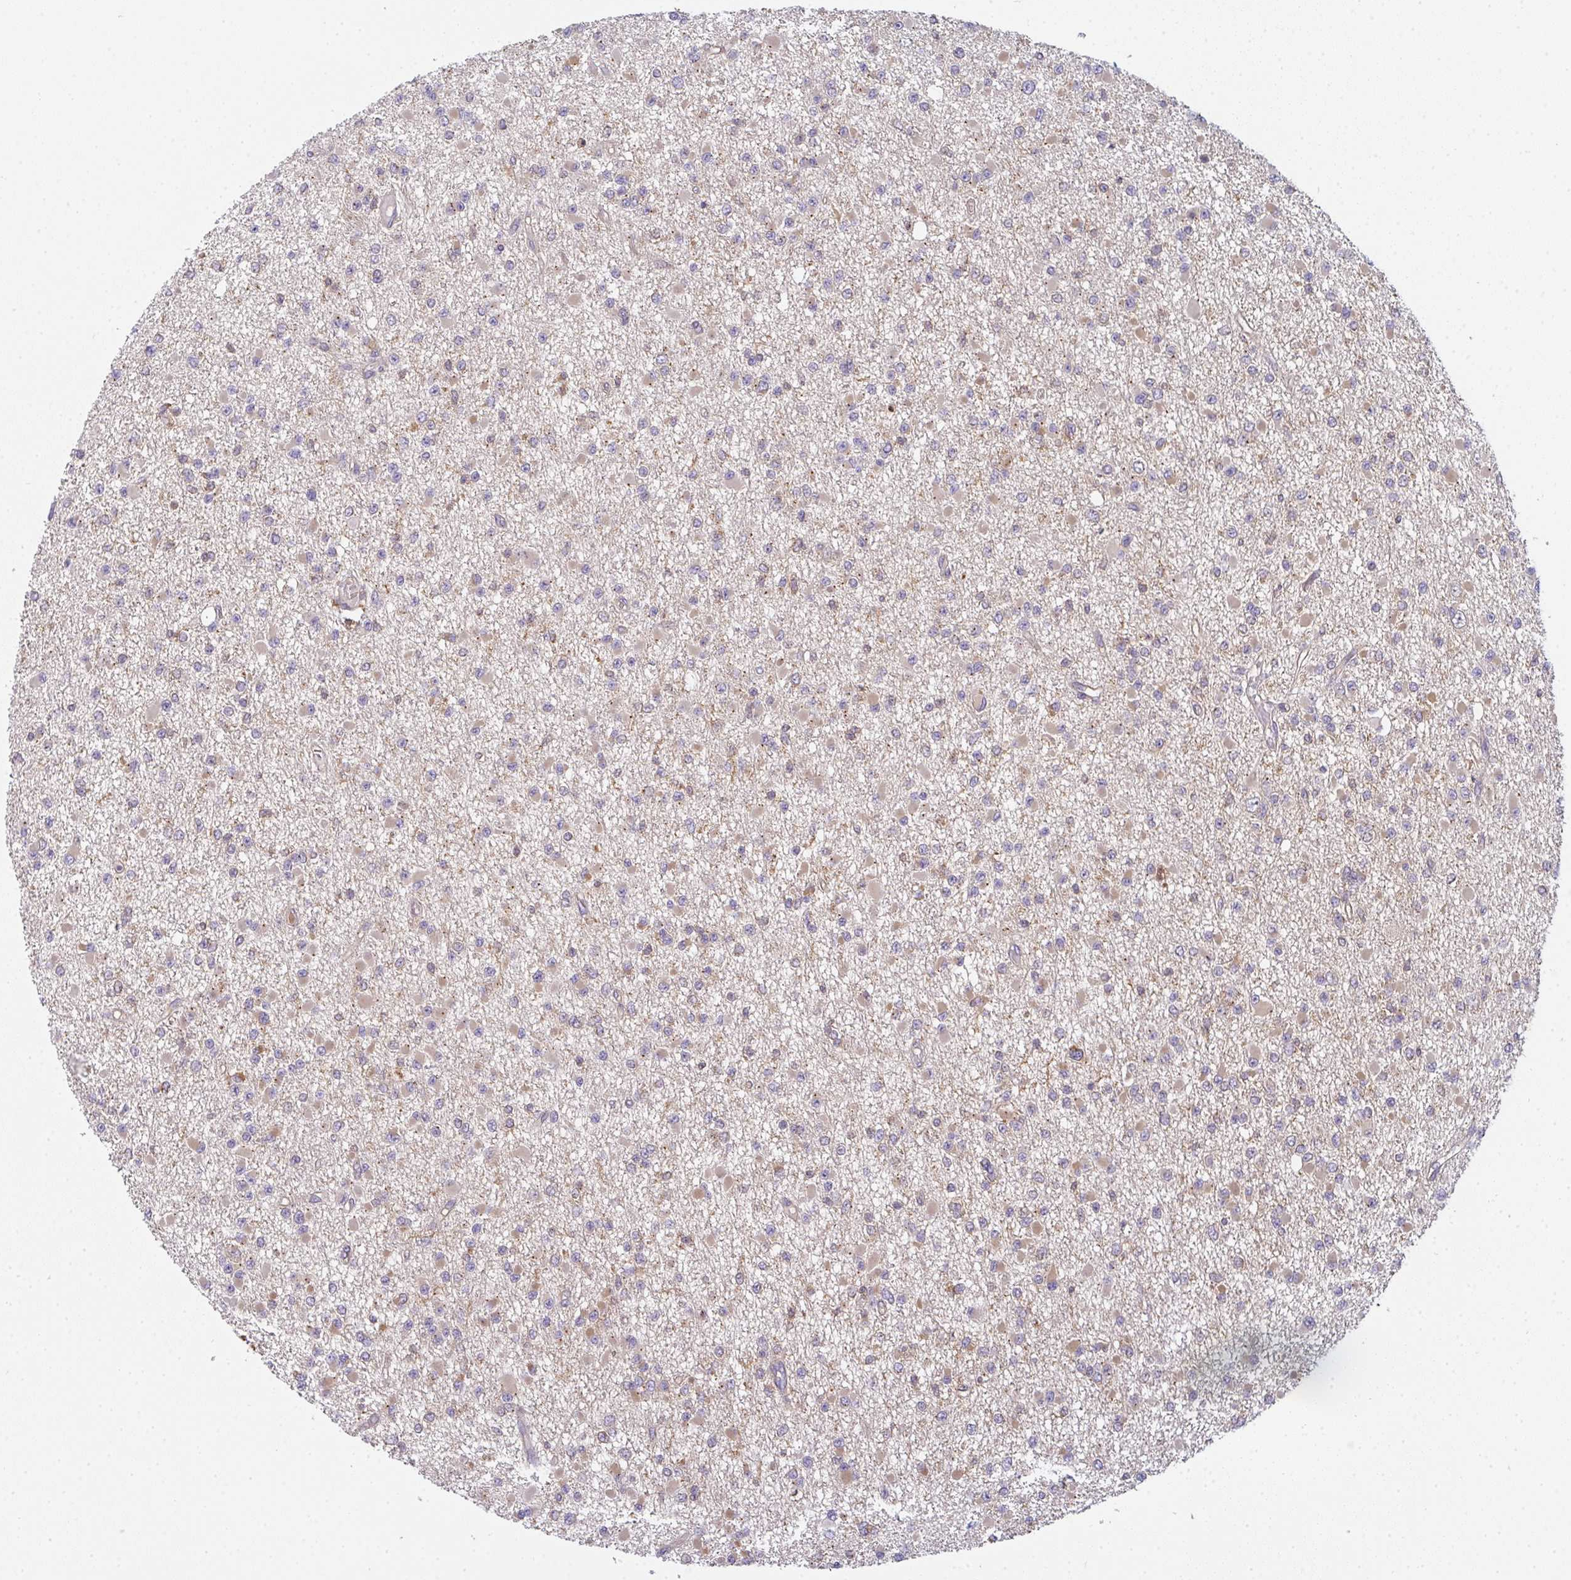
{"staining": {"intensity": "weak", "quantity": "25%-75%", "location": "cytoplasmic/membranous"}, "tissue": "glioma", "cell_type": "Tumor cells", "image_type": "cancer", "snomed": [{"axis": "morphology", "description": "Glioma, malignant, Low grade"}, {"axis": "topography", "description": "Brain"}], "caption": "Malignant glioma (low-grade) stained with DAB immunohistochemistry (IHC) demonstrates low levels of weak cytoplasmic/membranous positivity in about 25%-75% of tumor cells. The staining was performed using DAB, with brown indicating positive protein expression. Nuclei are stained blue with hematoxylin.", "gene": "SNX5", "patient": {"sex": "female", "age": 22}}